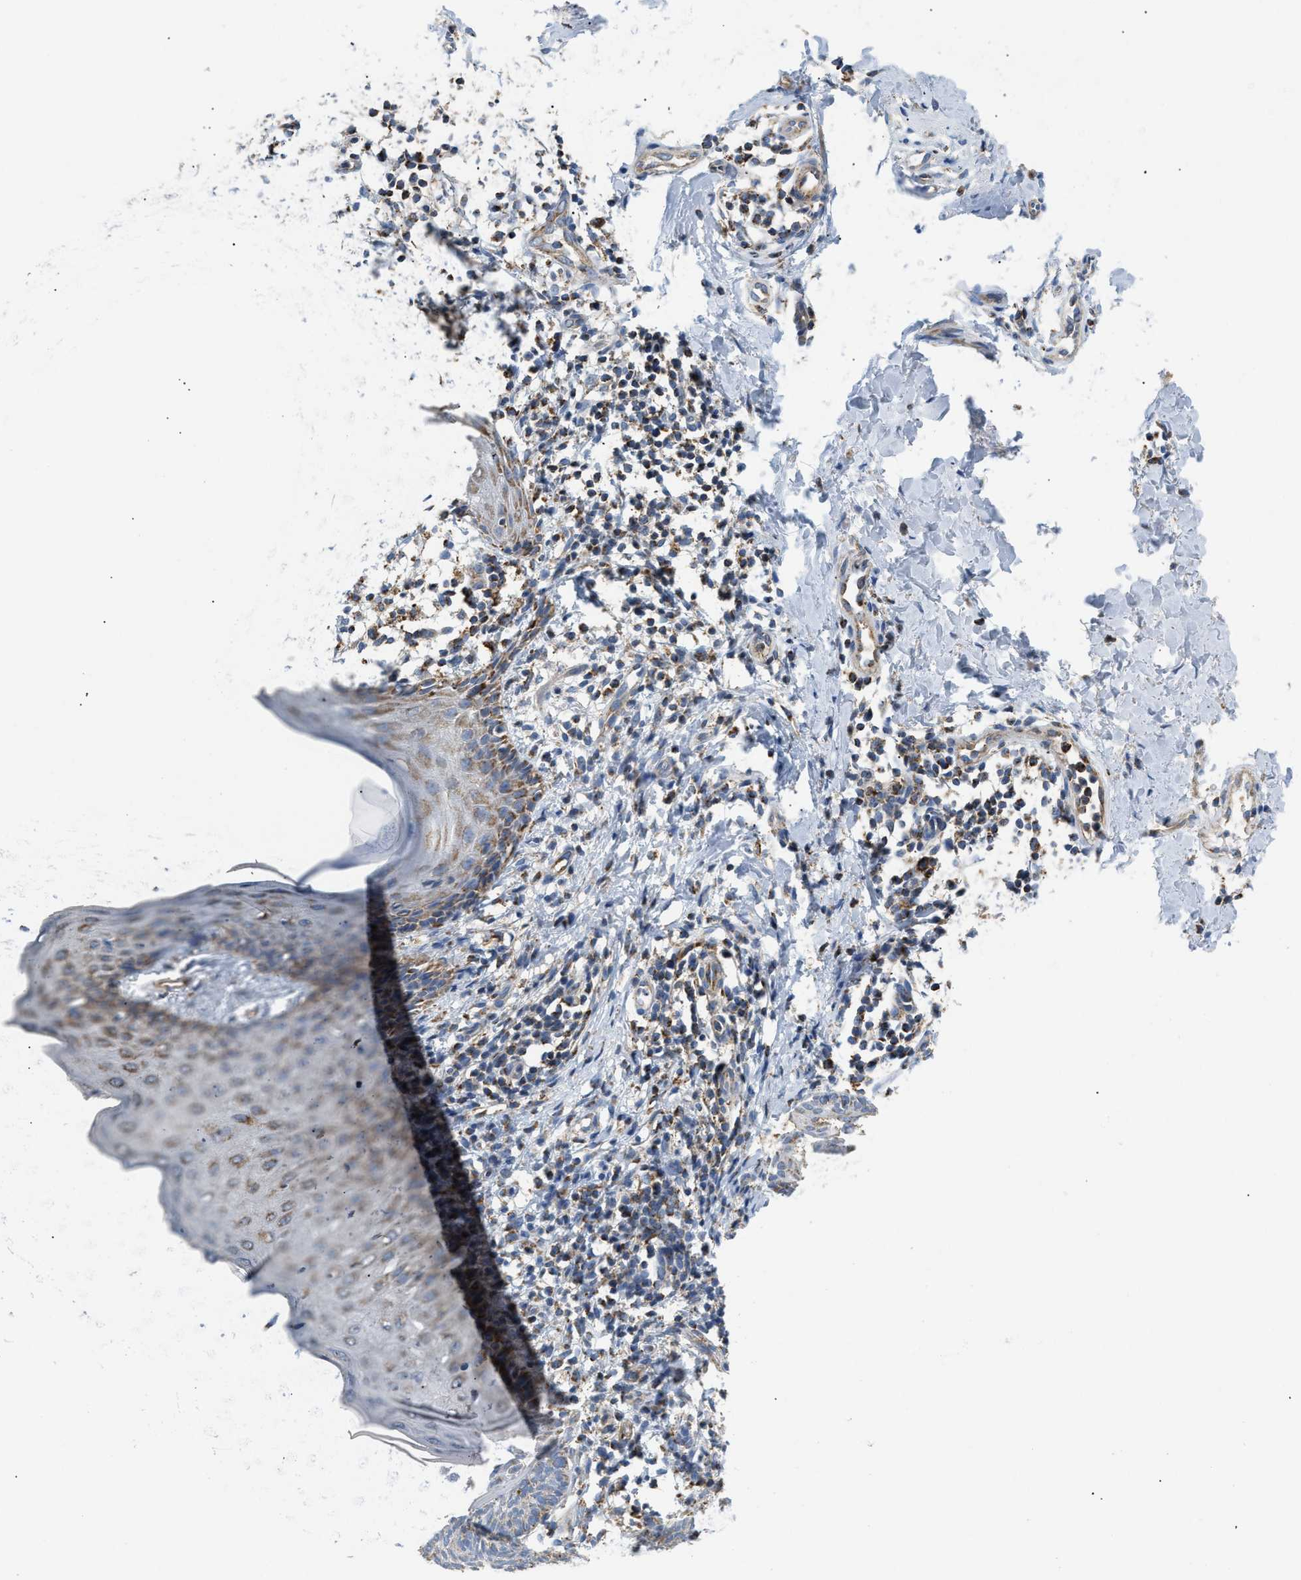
{"staining": {"intensity": "negative", "quantity": "none", "location": "none"}, "tissue": "skin cancer", "cell_type": "Tumor cells", "image_type": "cancer", "snomed": [{"axis": "morphology", "description": "Basal cell carcinoma"}, {"axis": "topography", "description": "Skin"}], "caption": "Immunohistochemical staining of skin cancer demonstrates no significant positivity in tumor cells. Brightfield microscopy of immunohistochemistry stained with DAB (3,3'-diaminobenzidine) (brown) and hematoxylin (blue), captured at high magnification.", "gene": "GRB10", "patient": {"sex": "male", "age": 60}}